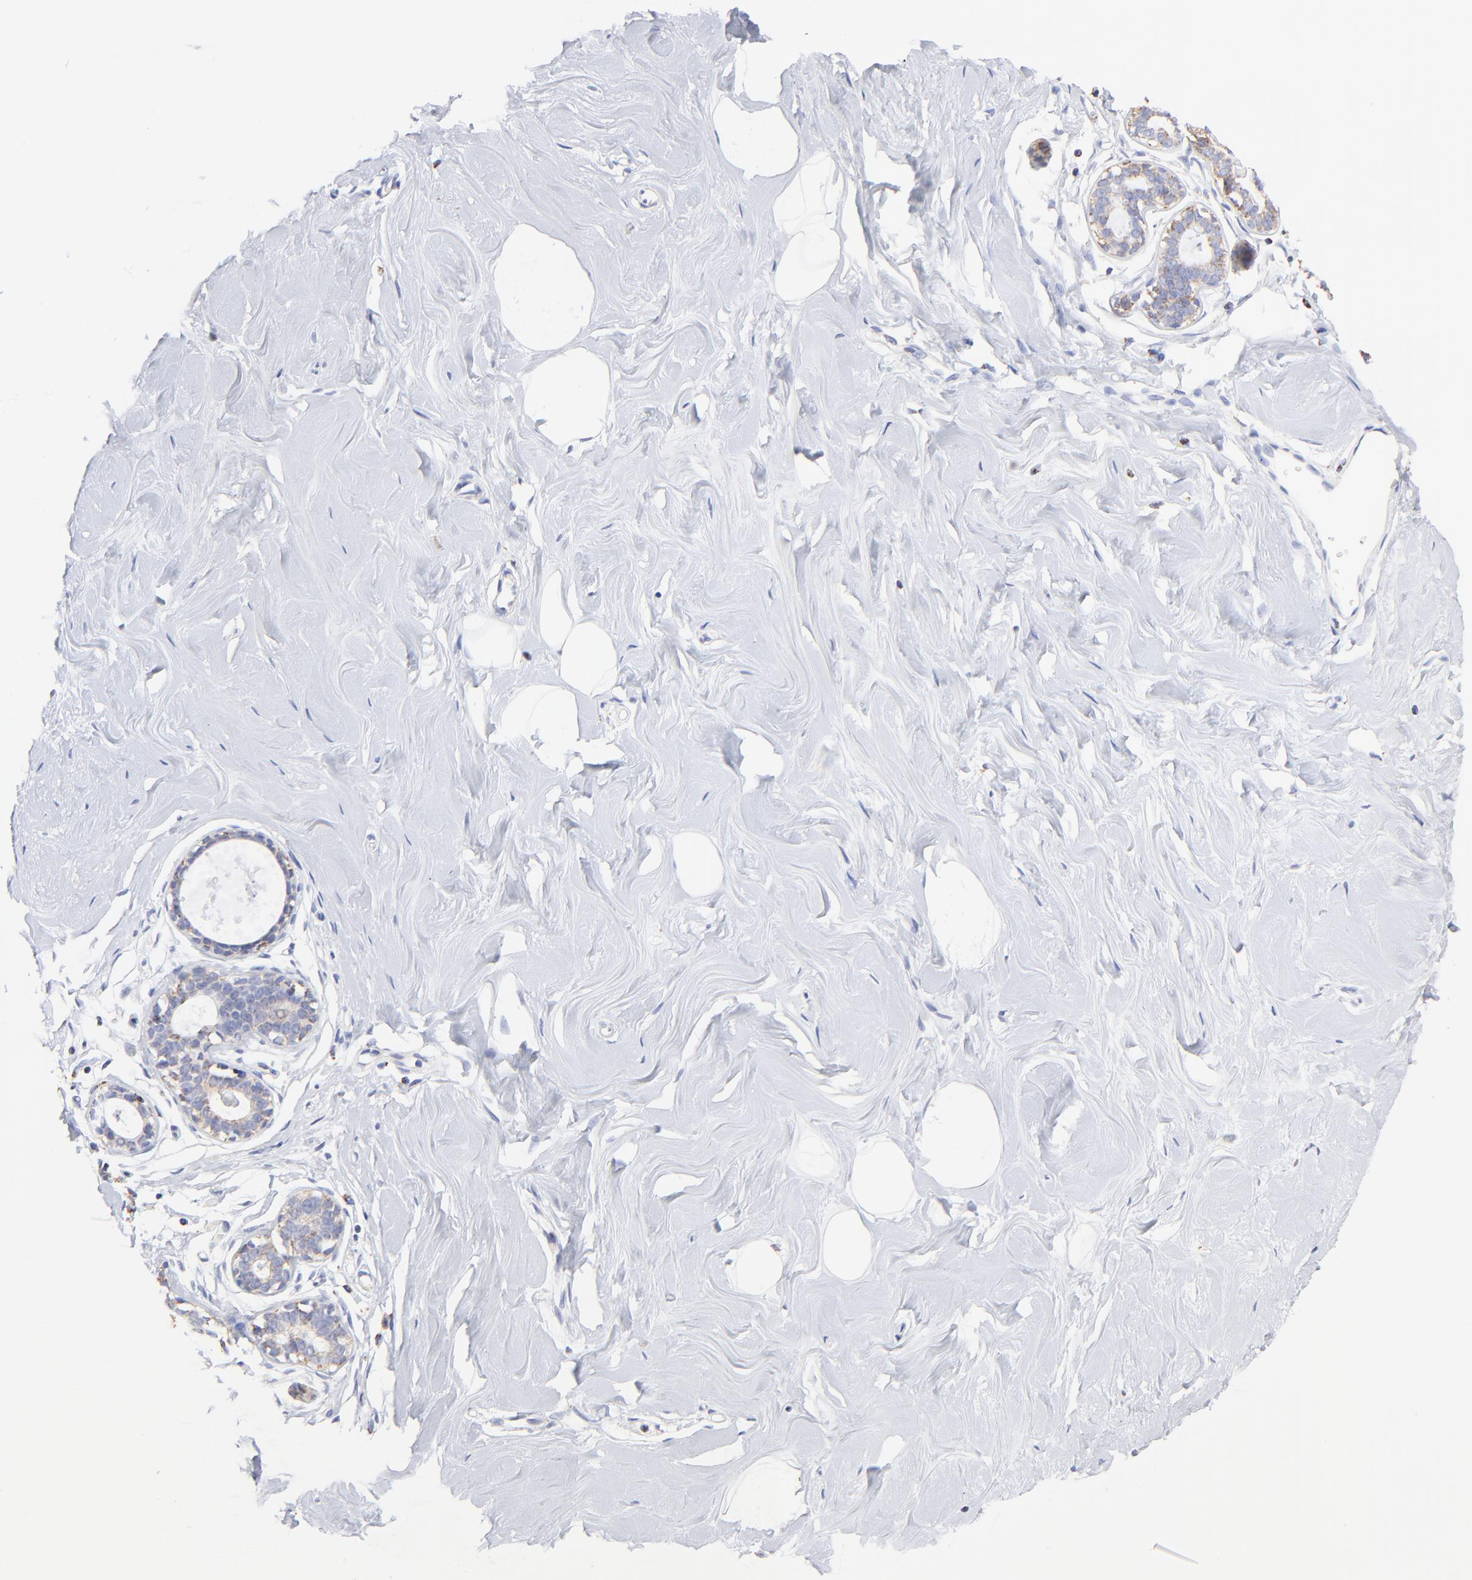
{"staining": {"intensity": "negative", "quantity": "none", "location": "none"}, "tissue": "breast", "cell_type": "Adipocytes", "image_type": "normal", "snomed": [{"axis": "morphology", "description": "Normal tissue, NOS"}, {"axis": "topography", "description": "Breast"}], "caption": "This is a image of immunohistochemistry (IHC) staining of benign breast, which shows no positivity in adipocytes. (DAB immunohistochemistry (IHC) with hematoxylin counter stain).", "gene": "COX4I1", "patient": {"sex": "female", "age": 23}}